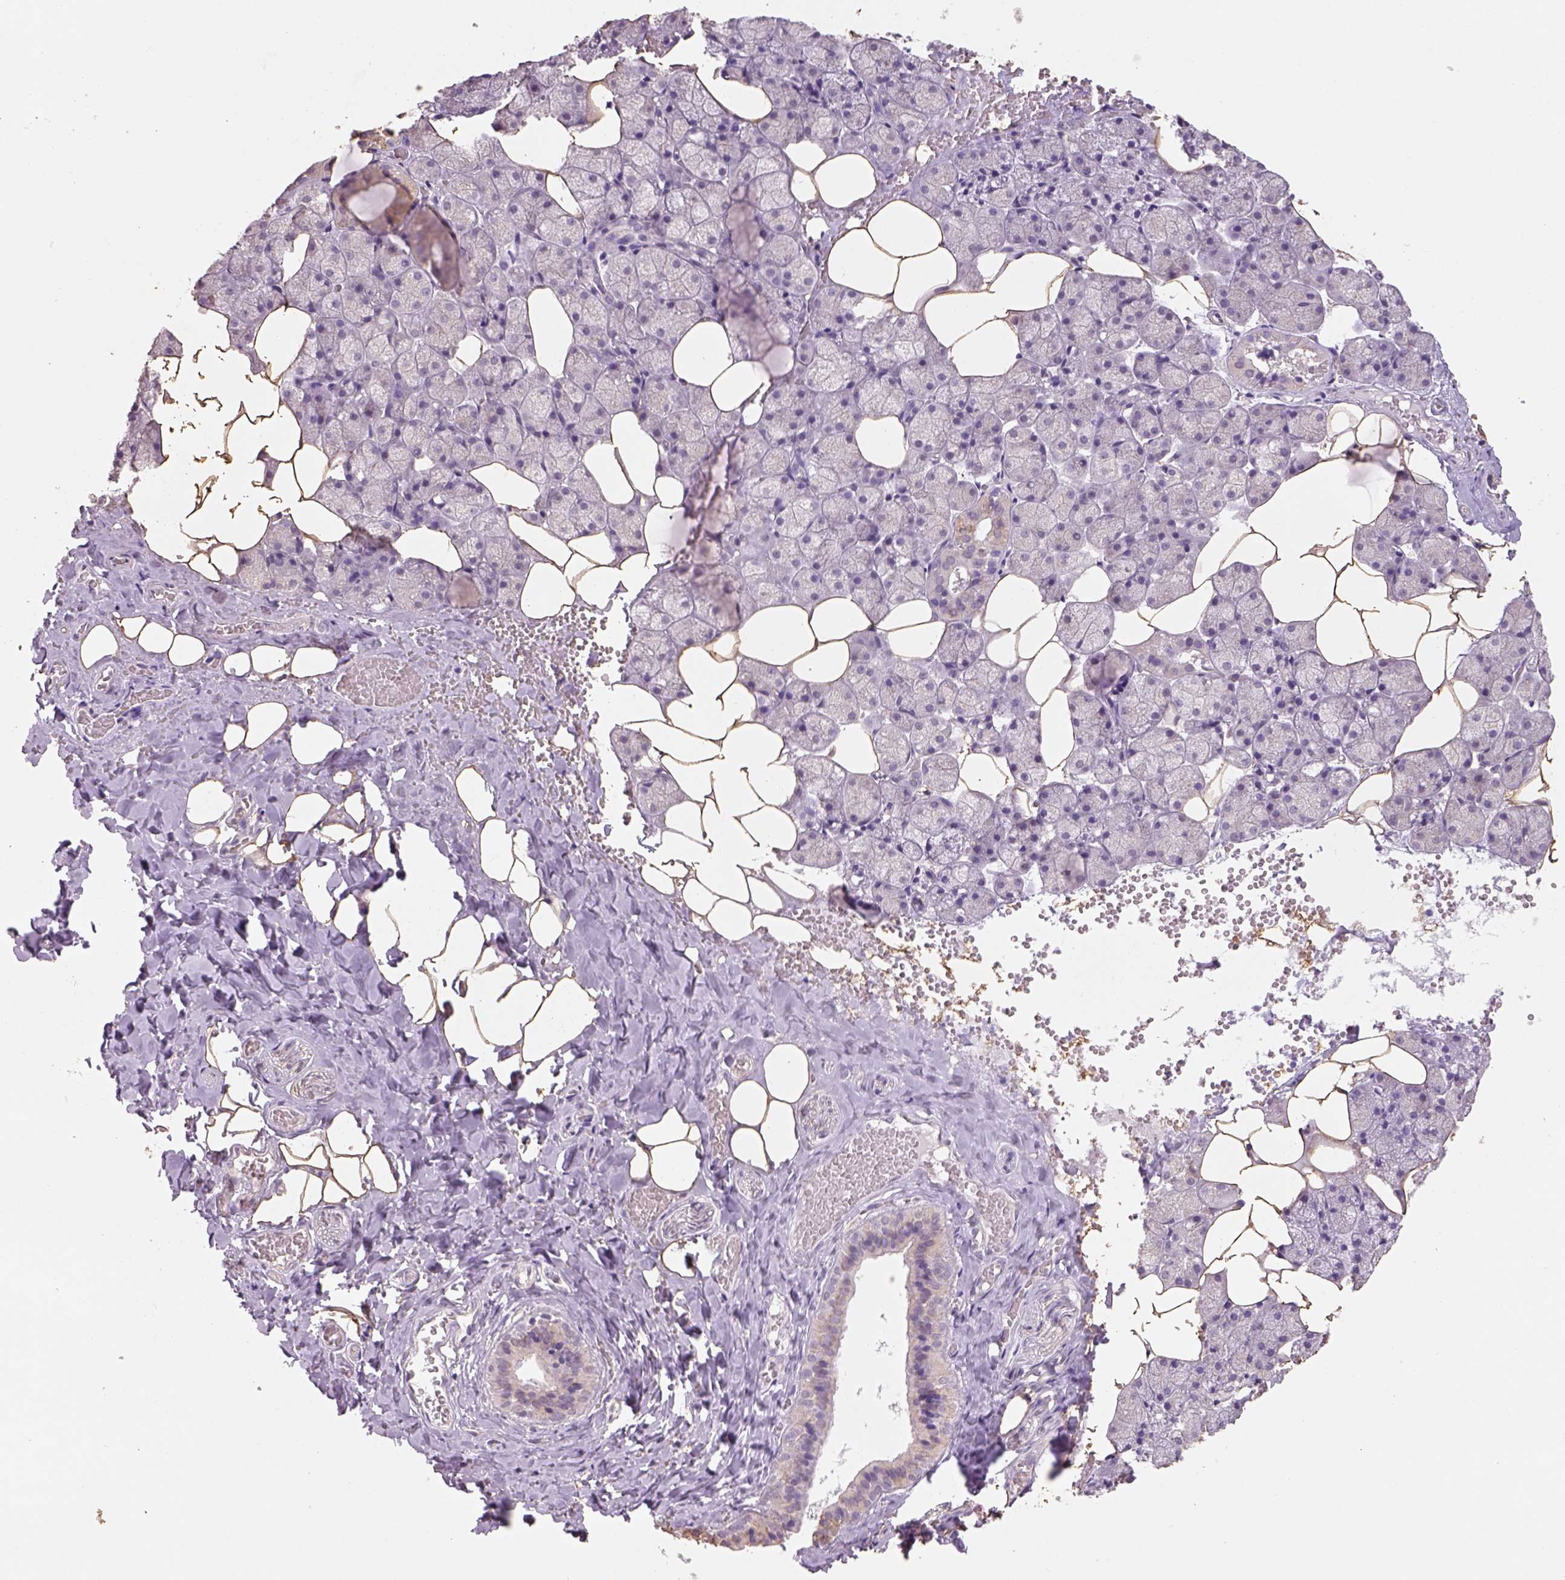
{"staining": {"intensity": "moderate", "quantity": "<25%", "location": "cytoplasmic/membranous"}, "tissue": "salivary gland", "cell_type": "Glandular cells", "image_type": "normal", "snomed": [{"axis": "morphology", "description": "Normal tissue, NOS"}, {"axis": "topography", "description": "Salivary gland"}], "caption": "Immunohistochemical staining of normal human salivary gland demonstrates moderate cytoplasmic/membranous protein staining in approximately <25% of glandular cells. The staining is performed using DAB (3,3'-diaminobenzidine) brown chromogen to label protein expression. The nuclei are counter-stained blue using hematoxylin.", "gene": "AP2B1", "patient": {"sex": "male", "age": 38}}